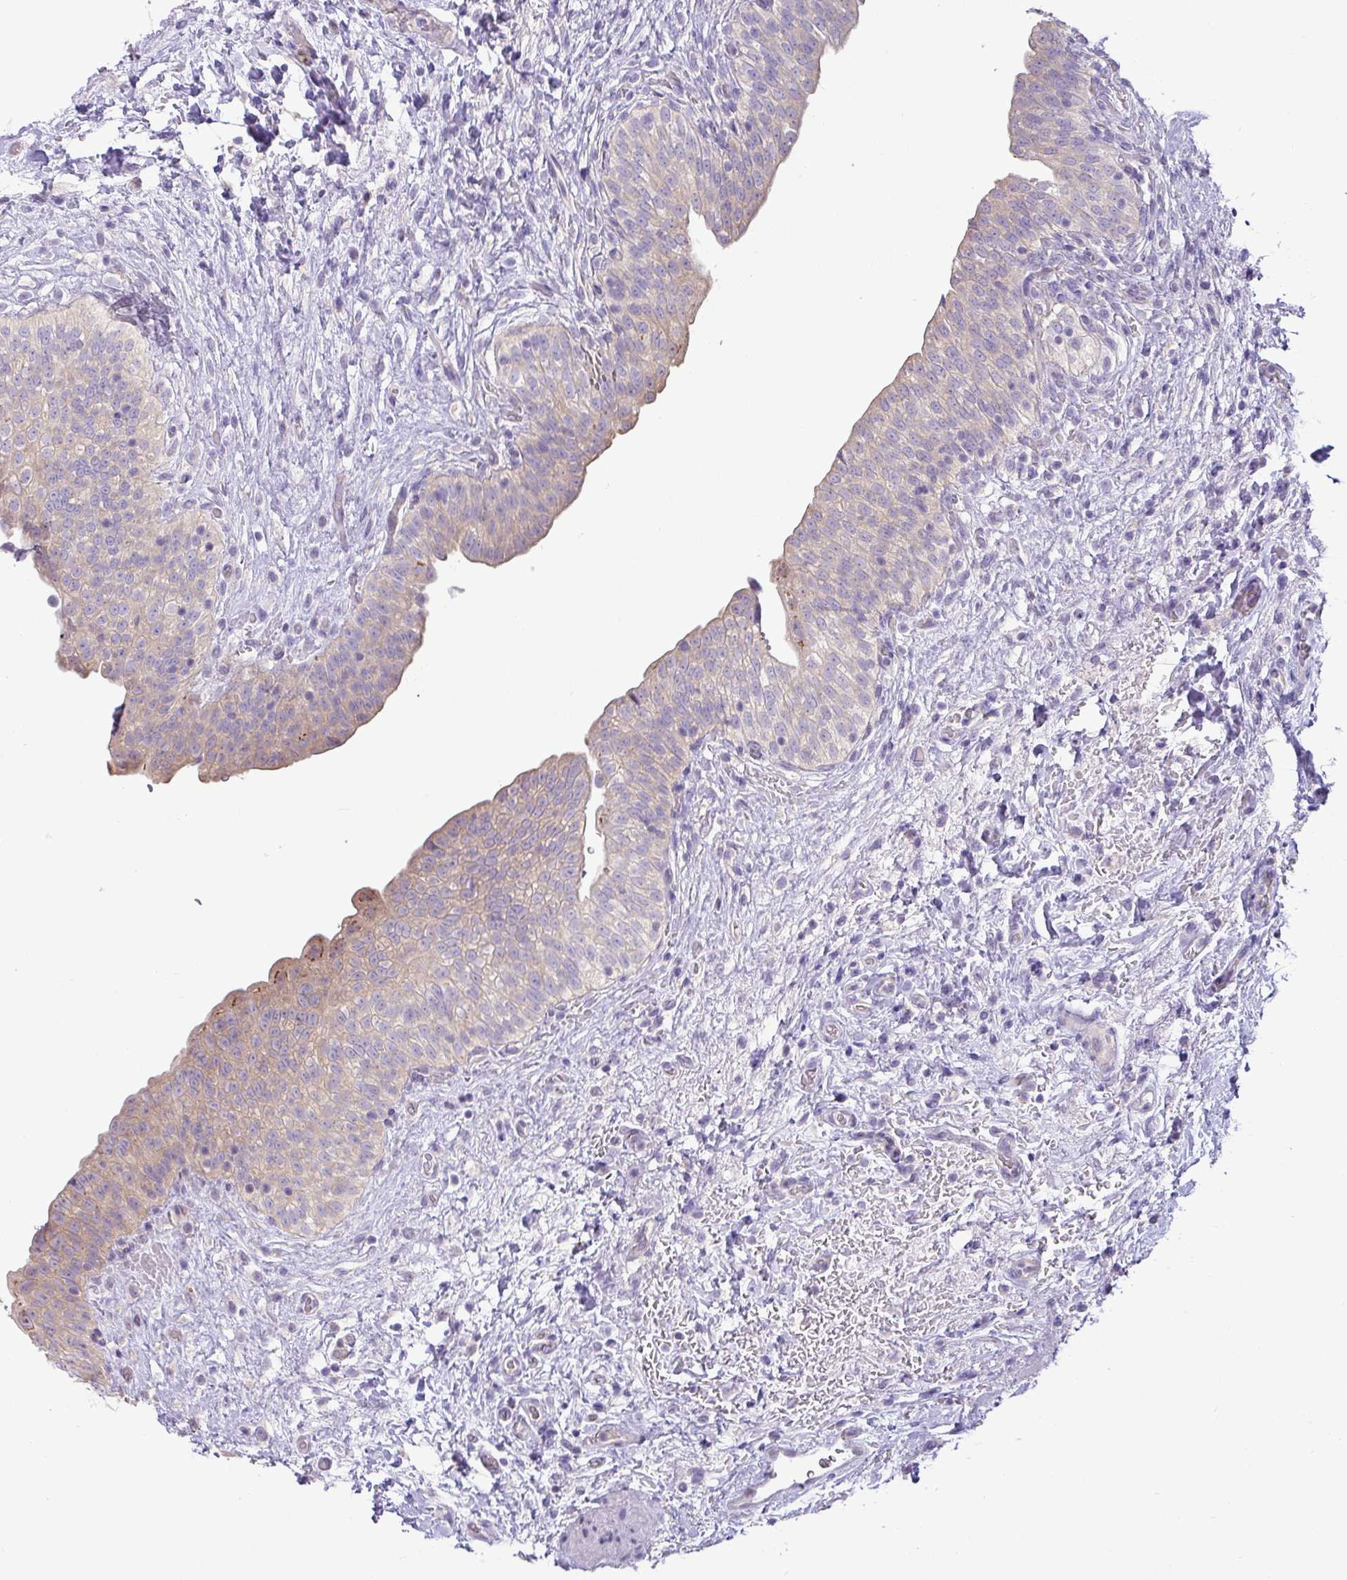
{"staining": {"intensity": "moderate", "quantity": "<25%", "location": "cytoplasmic/membranous"}, "tissue": "urinary bladder", "cell_type": "Urothelial cells", "image_type": "normal", "snomed": [{"axis": "morphology", "description": "Normal tissue, NOS"}, {"axis": "topography", "description": "Urinary bladder"}], "caption": "IHC of unremarkable urinary bladder displays low levels of moderate cytoplasmic/membranous staining in about <25% of urothelial cells.", "gene": "GALNT12", "patient": {"sex": "male", "age": 69}}